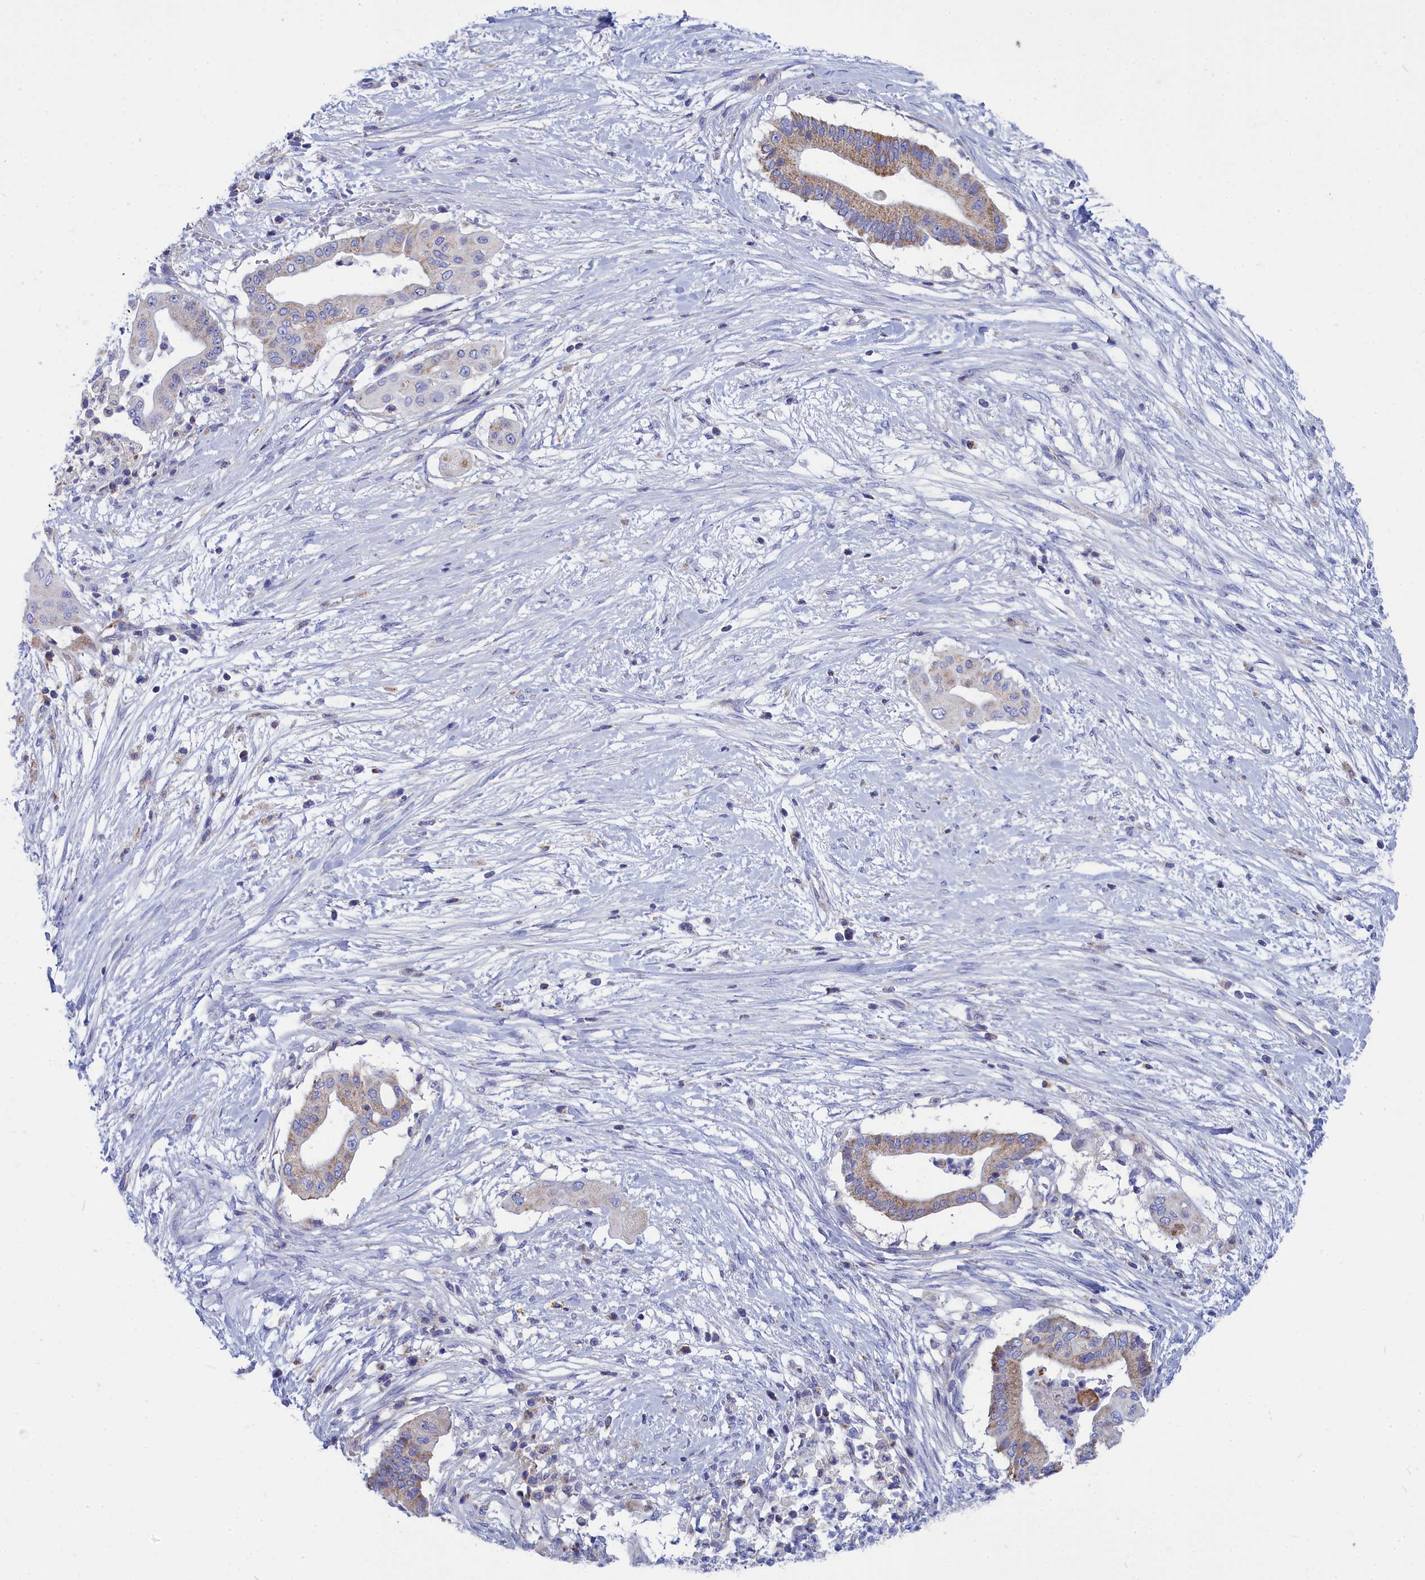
{"staining": {"intensity": "moderate", "quantity": "<25%", "location": "cytoplasmic/membranous"}, "tissue": "pancreatic cancer", "cell_type": "Tumor cells", "image_type": "cancer", "snomed": [{"axis": "morphology", "description": "Adenocarcinoma, NOS"}, {"axis": "topography", "description": "Pancreas"}], "caption": "Immunohistochemical staining of human pancreatic adenocarcinoma reveals moderate cytoplasmic/membranous protein staining in about <25% of tumor cells. (brown staining indicates protein expression, while blue staining denotes nuclei).", "gene": "CCRL2", "patient": {"sex": "male", "age": 68}}